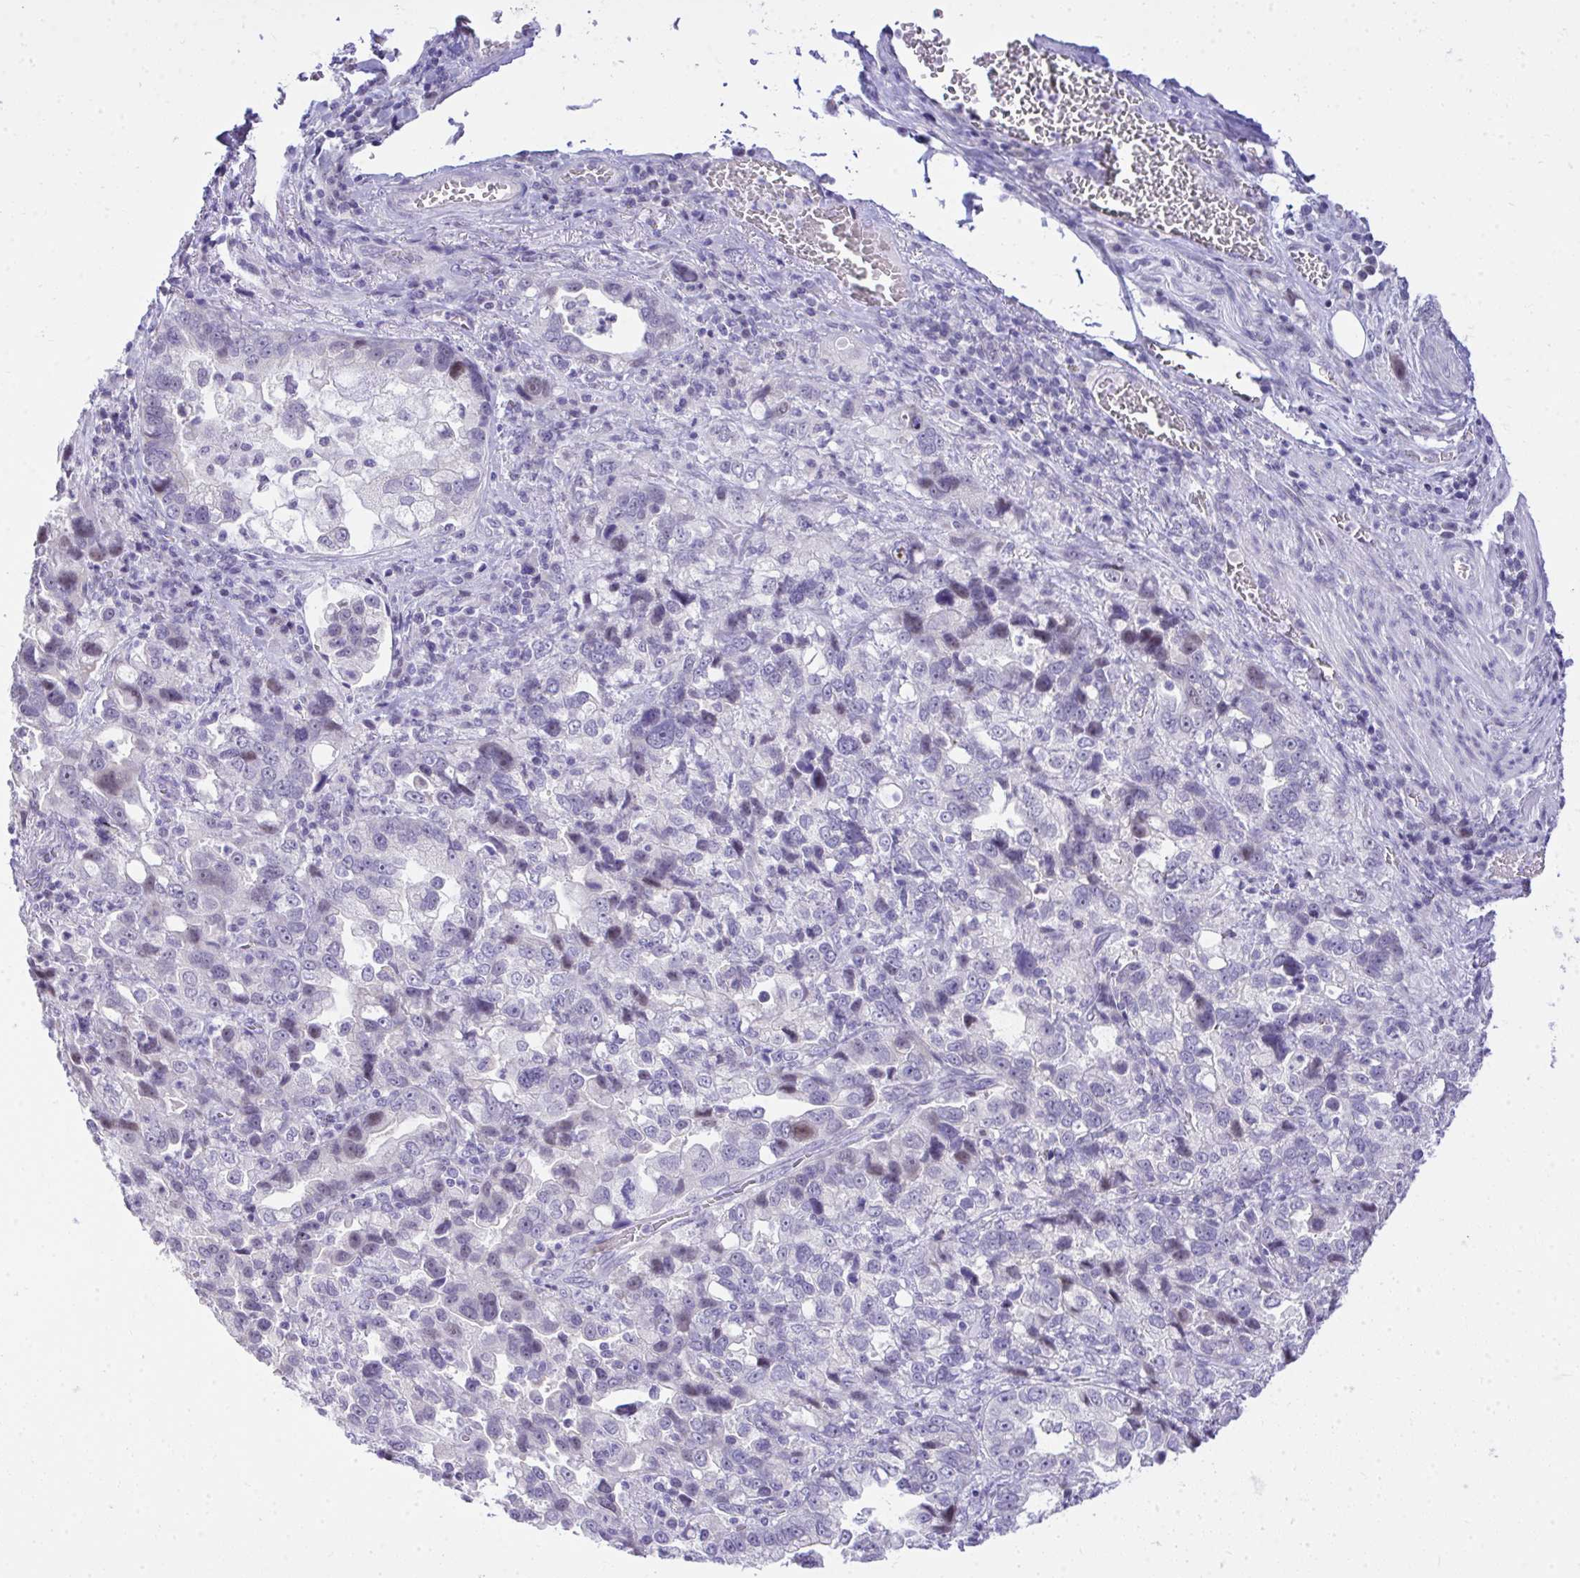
{"staining": {"intensity": "negative", "quantity": "none", "location": "none"}, "tissue": "stomach cancer", "cell_type": "Tumor cells", "image_type": "cancer", "snomed": [{"axis": "morphology", "description": "Adenocarcinoma, NOS"}, {"axis": "topography", "description": "Stomach, upper"}], "caption": "Tumor cells are negative for protein expression in human stomach adenocarcinoma.", "gene": "EID3", "patient": {"sex": "female", "age": 81}}